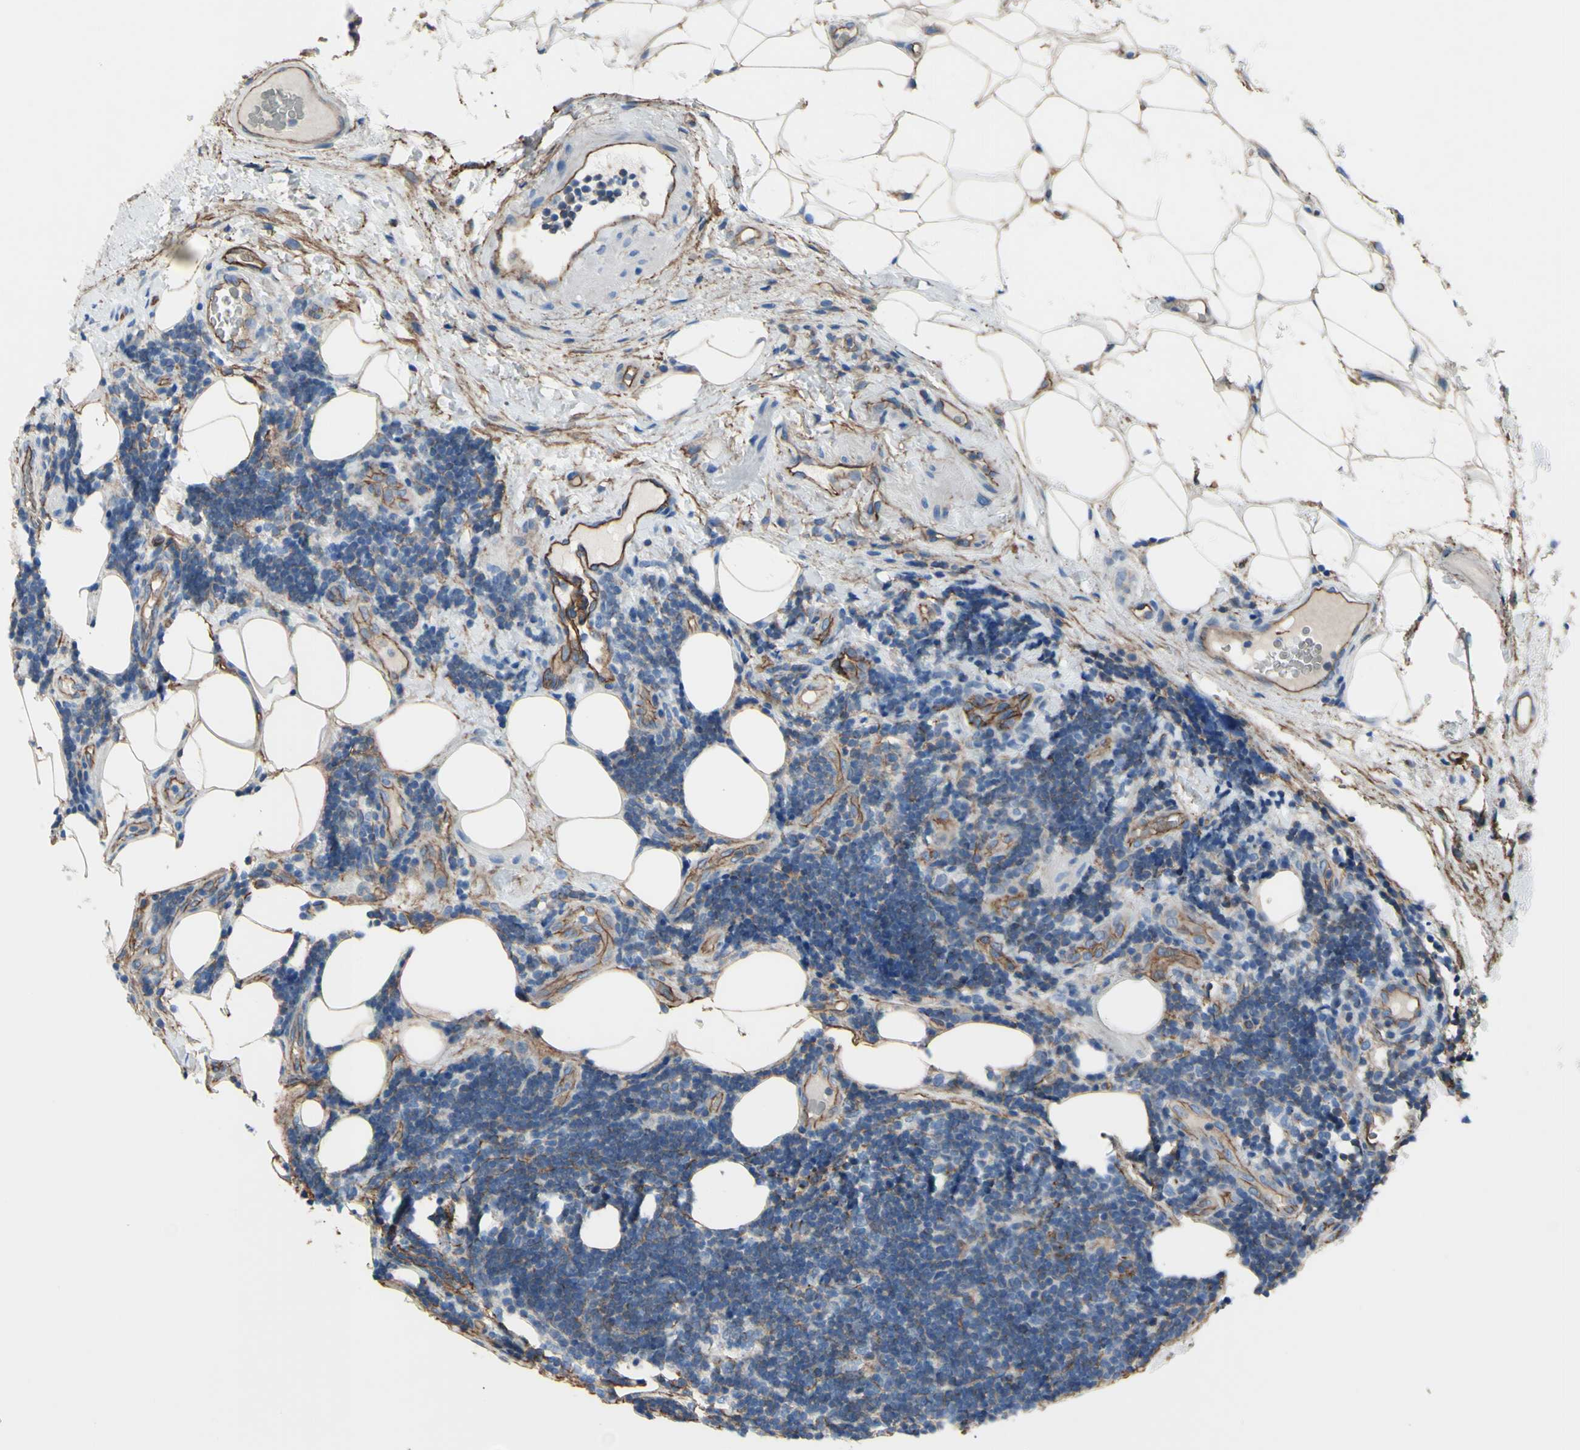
{"staining": {"intensity": "weak", "quantity": ">75%", "location": "cytoplasmic/membranous"}, "tissue": "lymphoma", "cell_type": "Tumor cells", "image_type": "cancer", "snomed": [{"axis": "morphology", "description": "Malignant lymphoma, non-Hodgkin's type, Low grade"}, {"axis": "topography", "description": "Lymph node"}], "caption": "Protein staining by IHC exhibits weak cytoplasmic/membranous expression in about >75% of tumor cells in lymphoma.", "gene": "TPBG", "patient": {"sex": "male", "age": 83}}